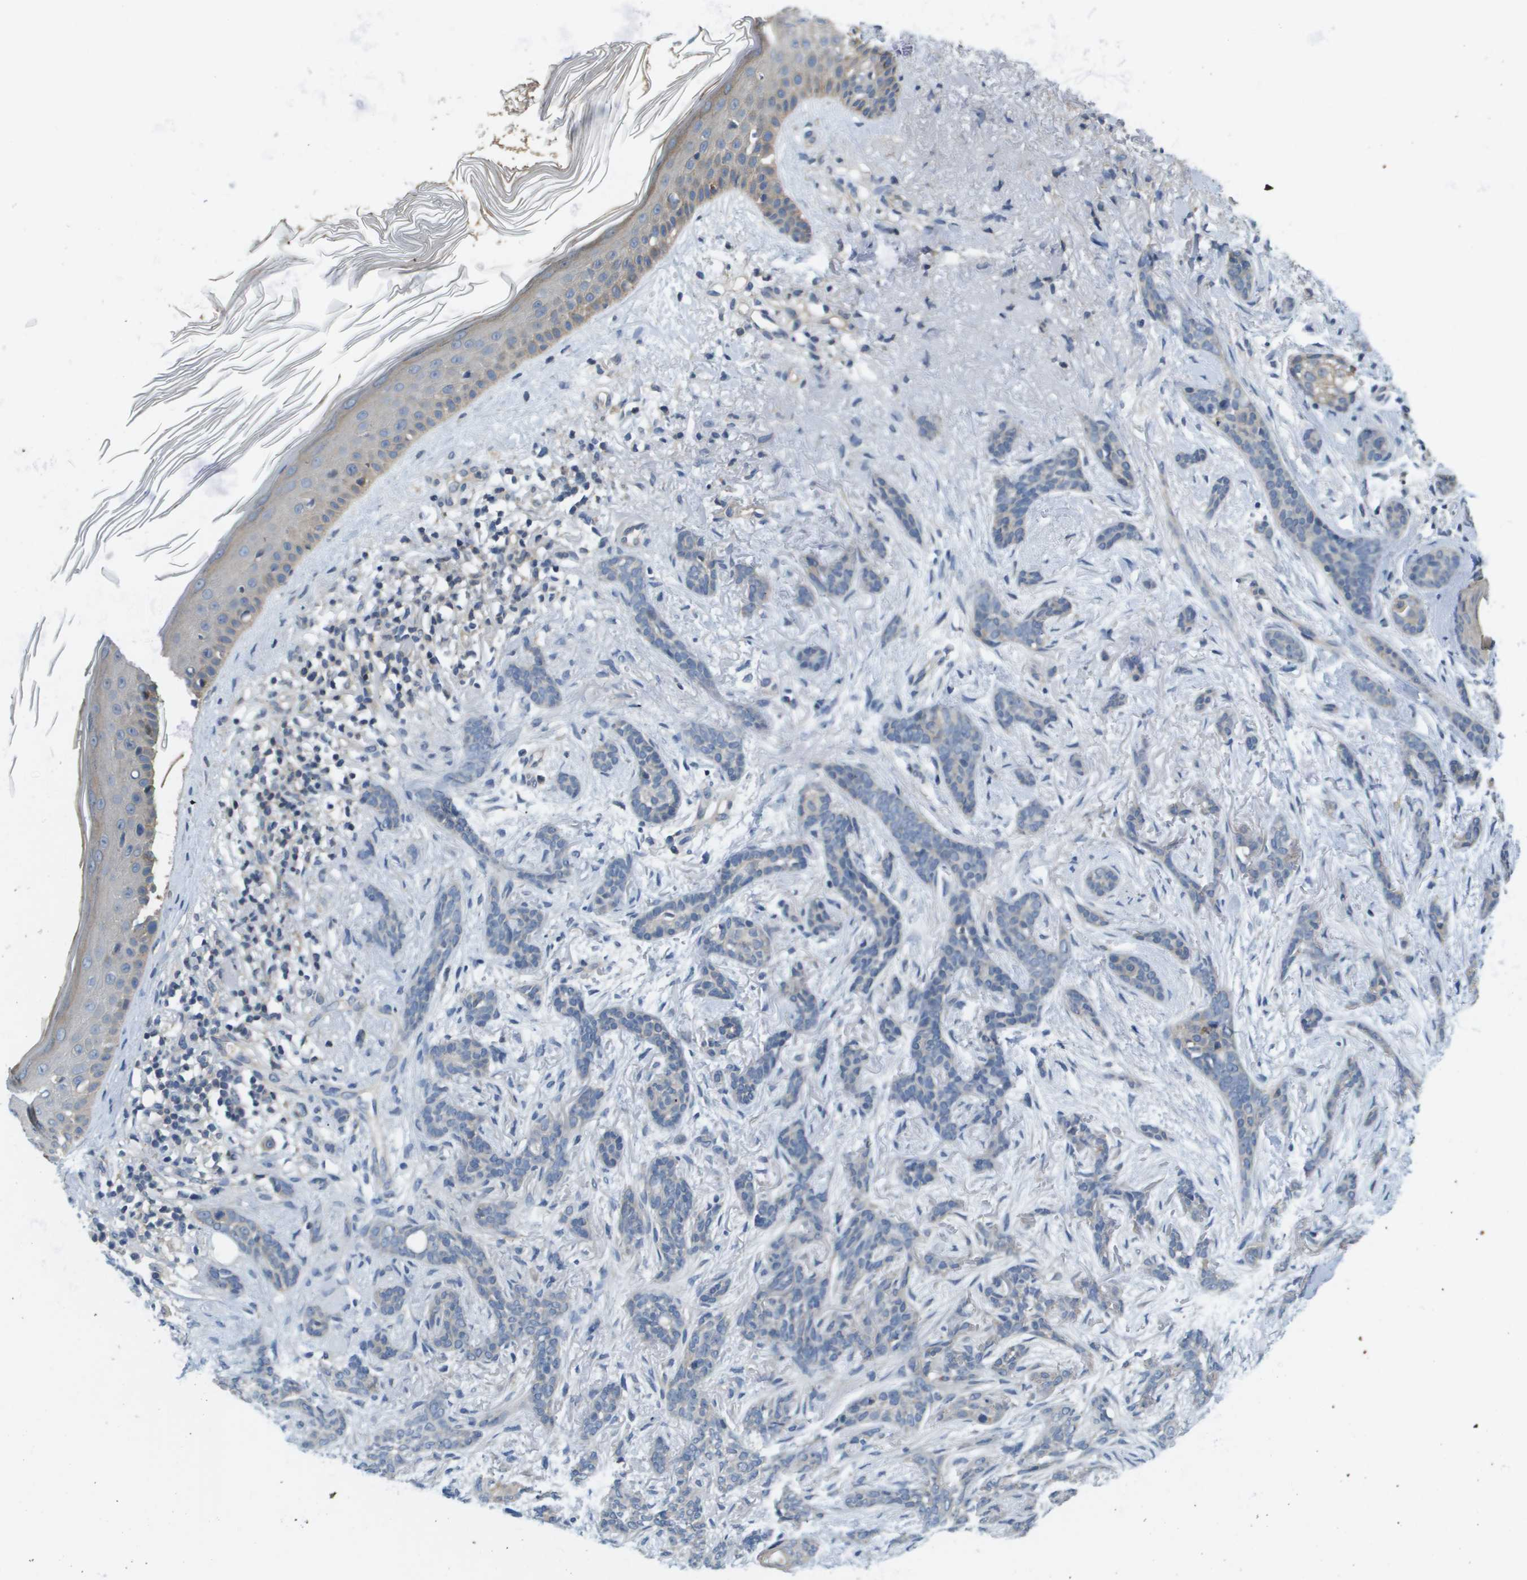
{"staining": {"intensity": "negative", "quantity": "none", "location": "none"}, "tissue": "skin cancer", "cell_type": "Tumor cells", "image_type": "cancer", "snomed": [{"axis": "morphology", "description": "Basal cell carcinoma"}, {"axis": "morphology", "description": "Adnexal tumor, benign"}, {"axis": "topography", "description": "Skin"}], "caption": "Benign adnexal tumor (skin) stained for a protein using IHC demonstrates no expression tumor cells.", "gene": "KRT23", "patient": {"sex": "female", "age": 42}}